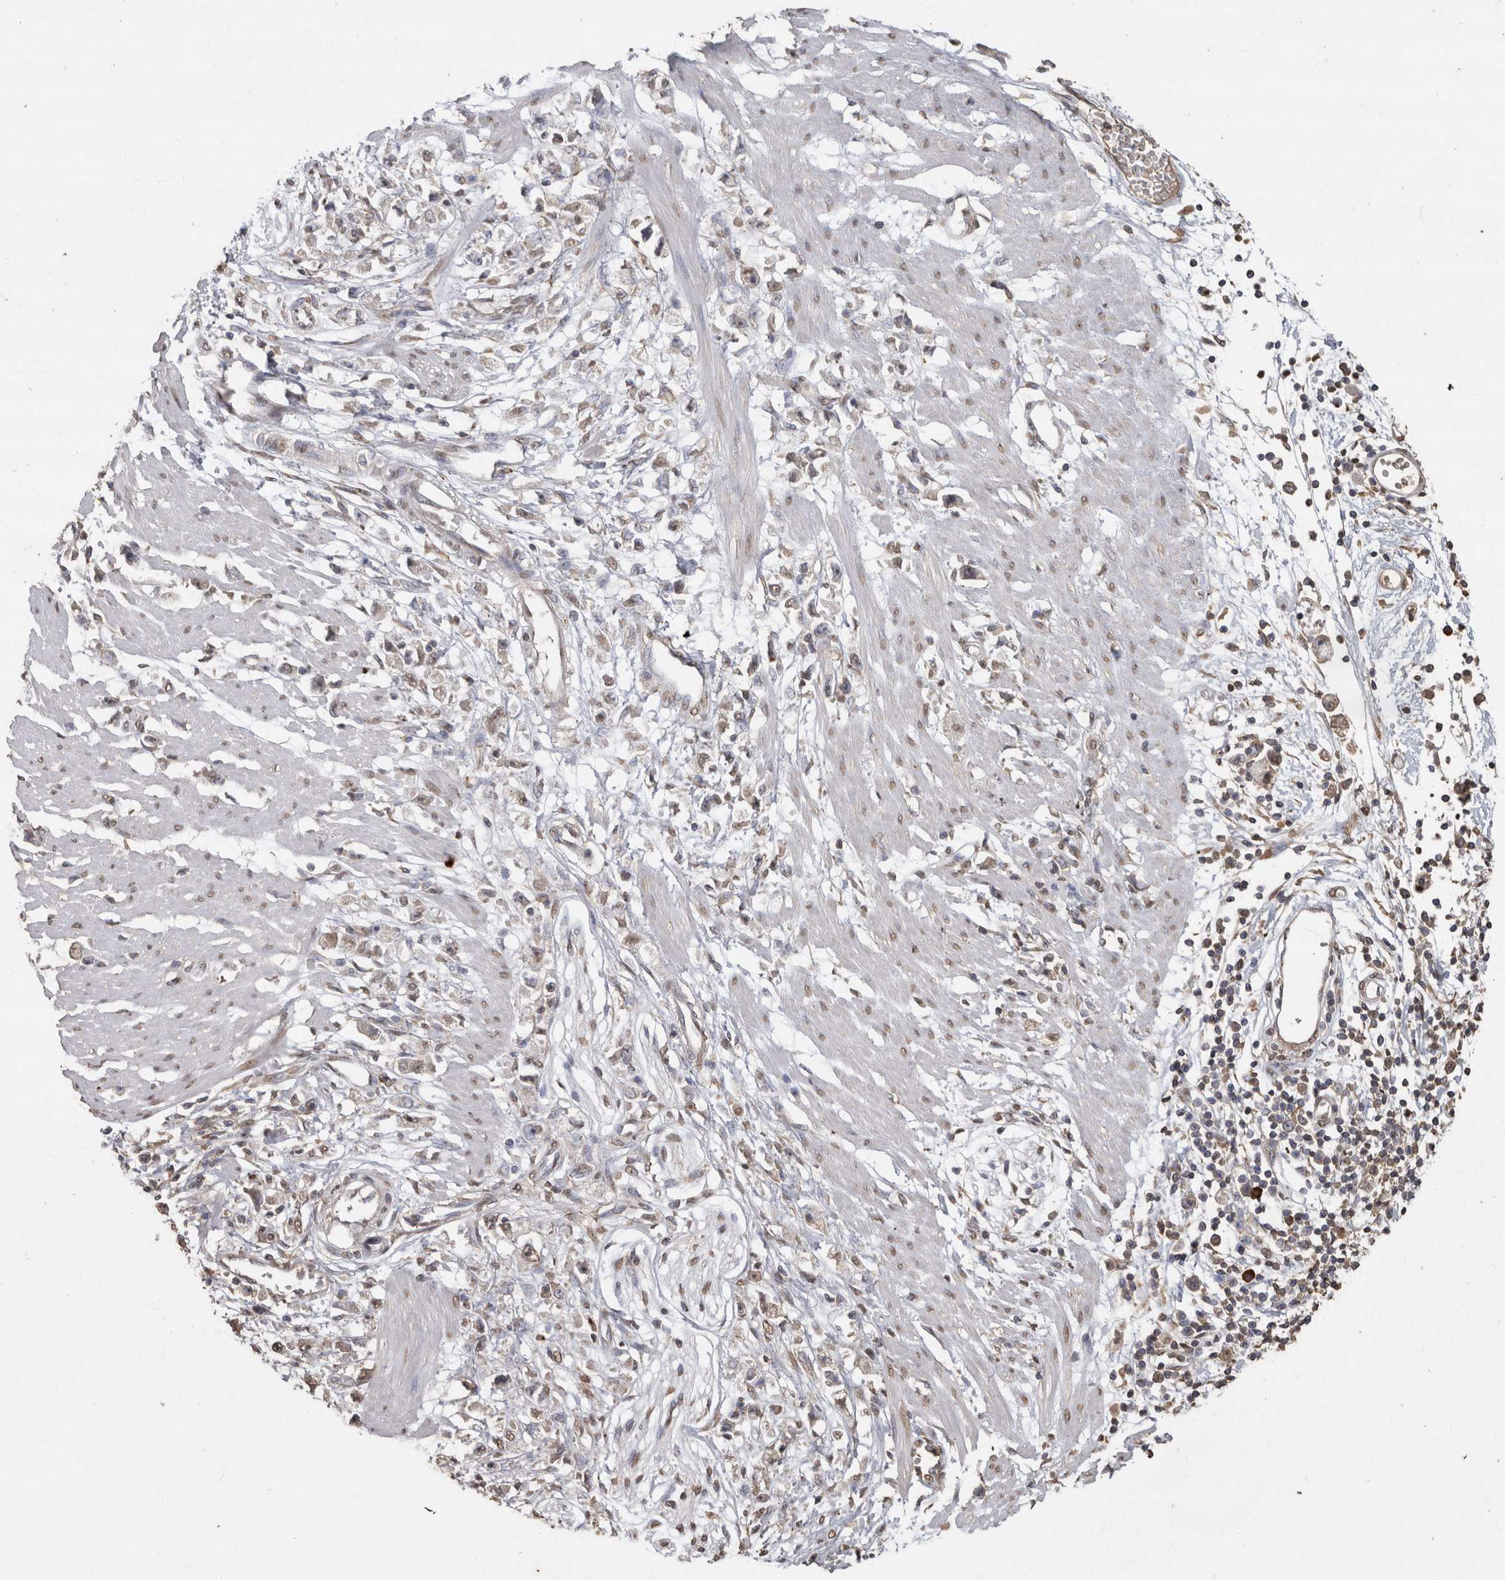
{"staining": {"intensity": "weak", "quantity": "25%-75%", "location": "nuclear"}, "tissue": "stomach cancer", "cell_type": "Tumor cells", "image_type": "cancer", "snomed": [{"axis": "morphology", "description": "Adenocarcinoma, NOS"}, {"axis": "topography", "description": "Stomach"}], "caption": "This photomicrograph reveals immunohistochemistry staining of human adenocarcinoma (stomach), with low weak nuclear positivity in approximately 25%-75% of tumor cells.", "gene": "CRELD2", "patient": {"sex": "female", "age": 59}}